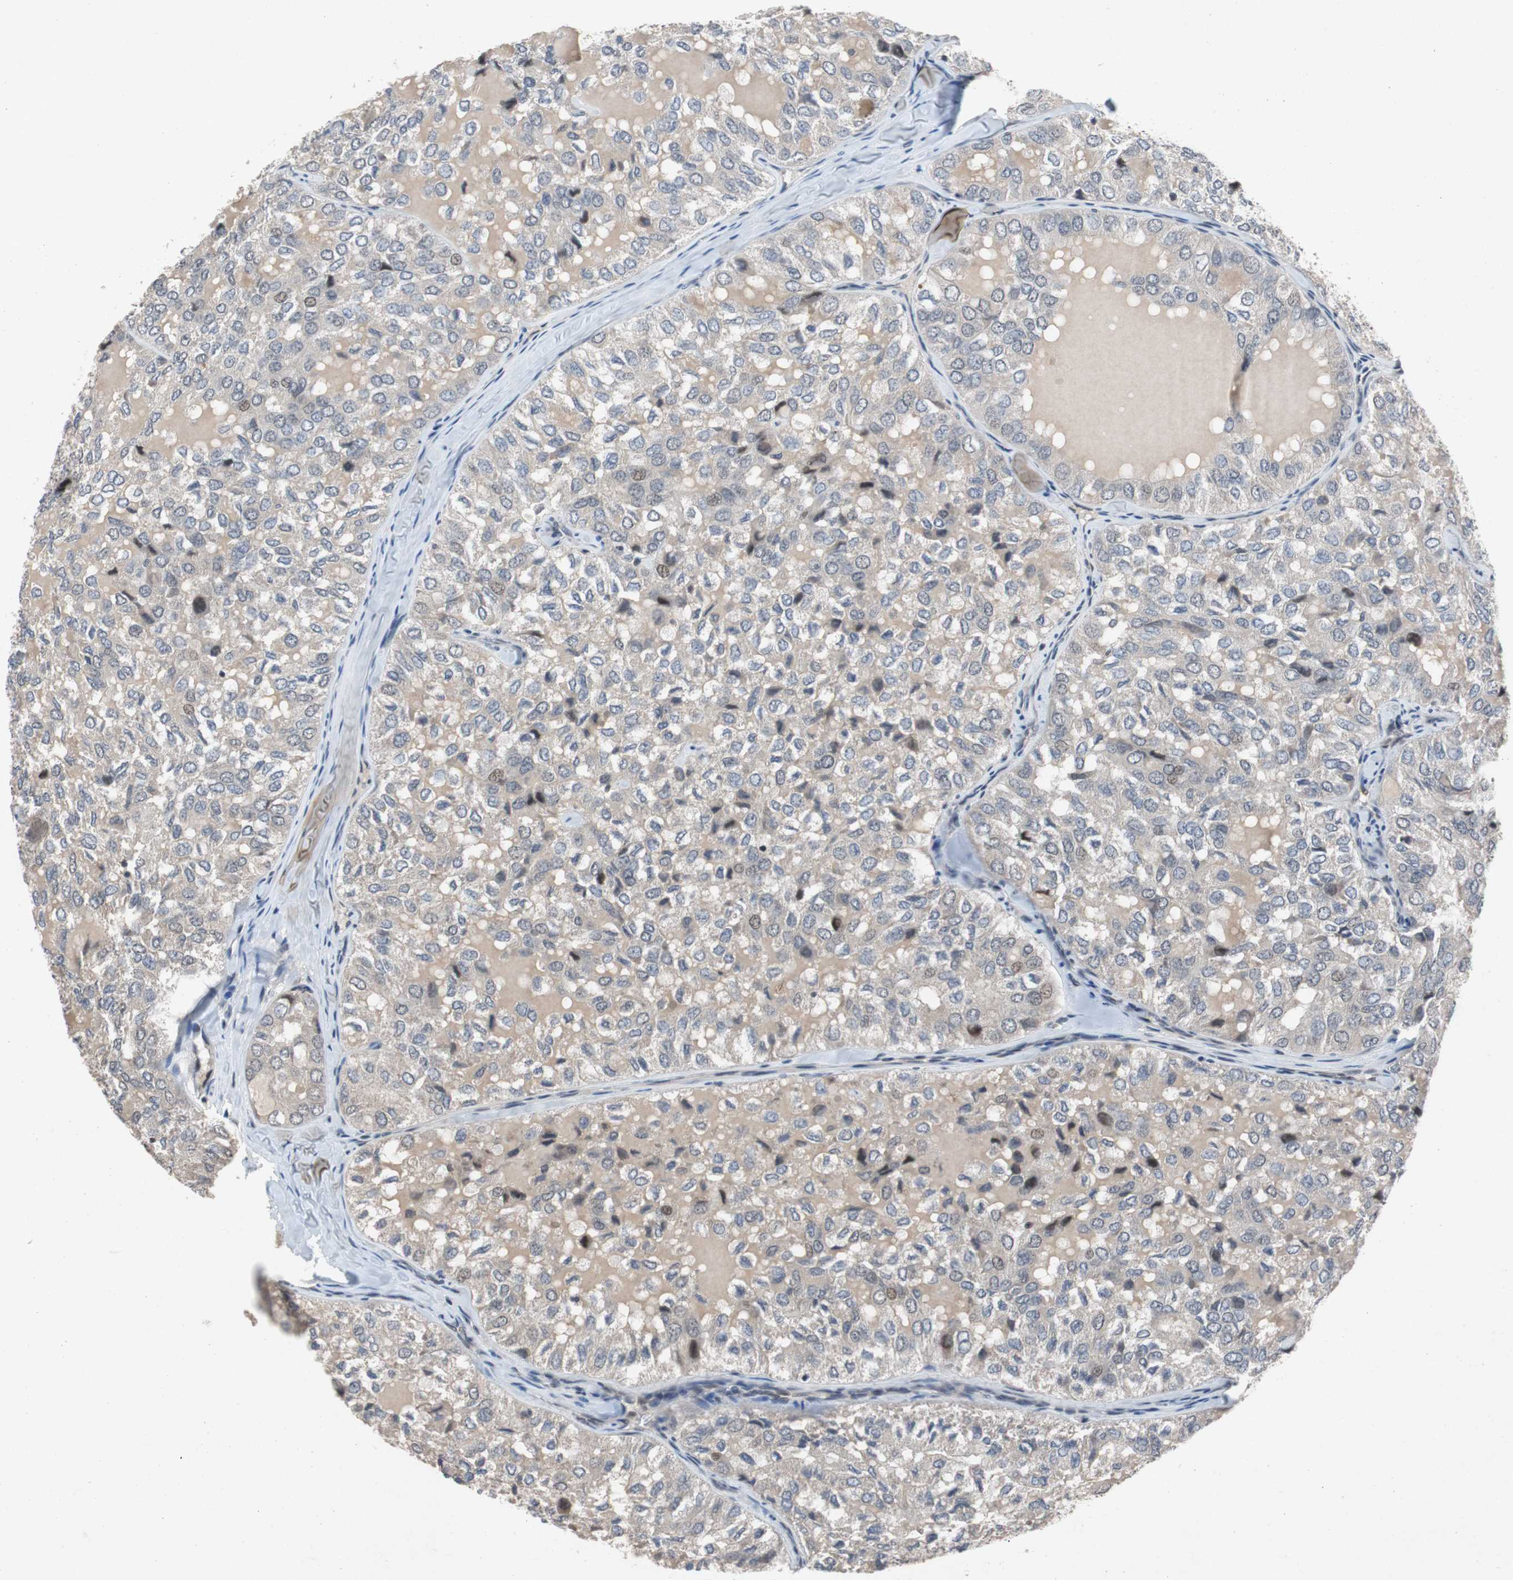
{"staining": {"intensity": "weak", "quantity": "<25%", "location": "nuclear"}, "tissue": "thyroid cancer", "cell_type": "Tumor cells", "image_type": "cancer", "snomed": [{"axis": "morphology", "description": "Follicular adenoma carcinoma, NOS"}, {"axis": "topography", "description": "Thyroid gland"}], "caption": "DAB (3,3'-diaminobenzidine) immunohistochemical staining of thyroid cancer shows no significant expression in tumor cells.", "gene": "TP63", "patient": {"sex": "male", "age": 75}}